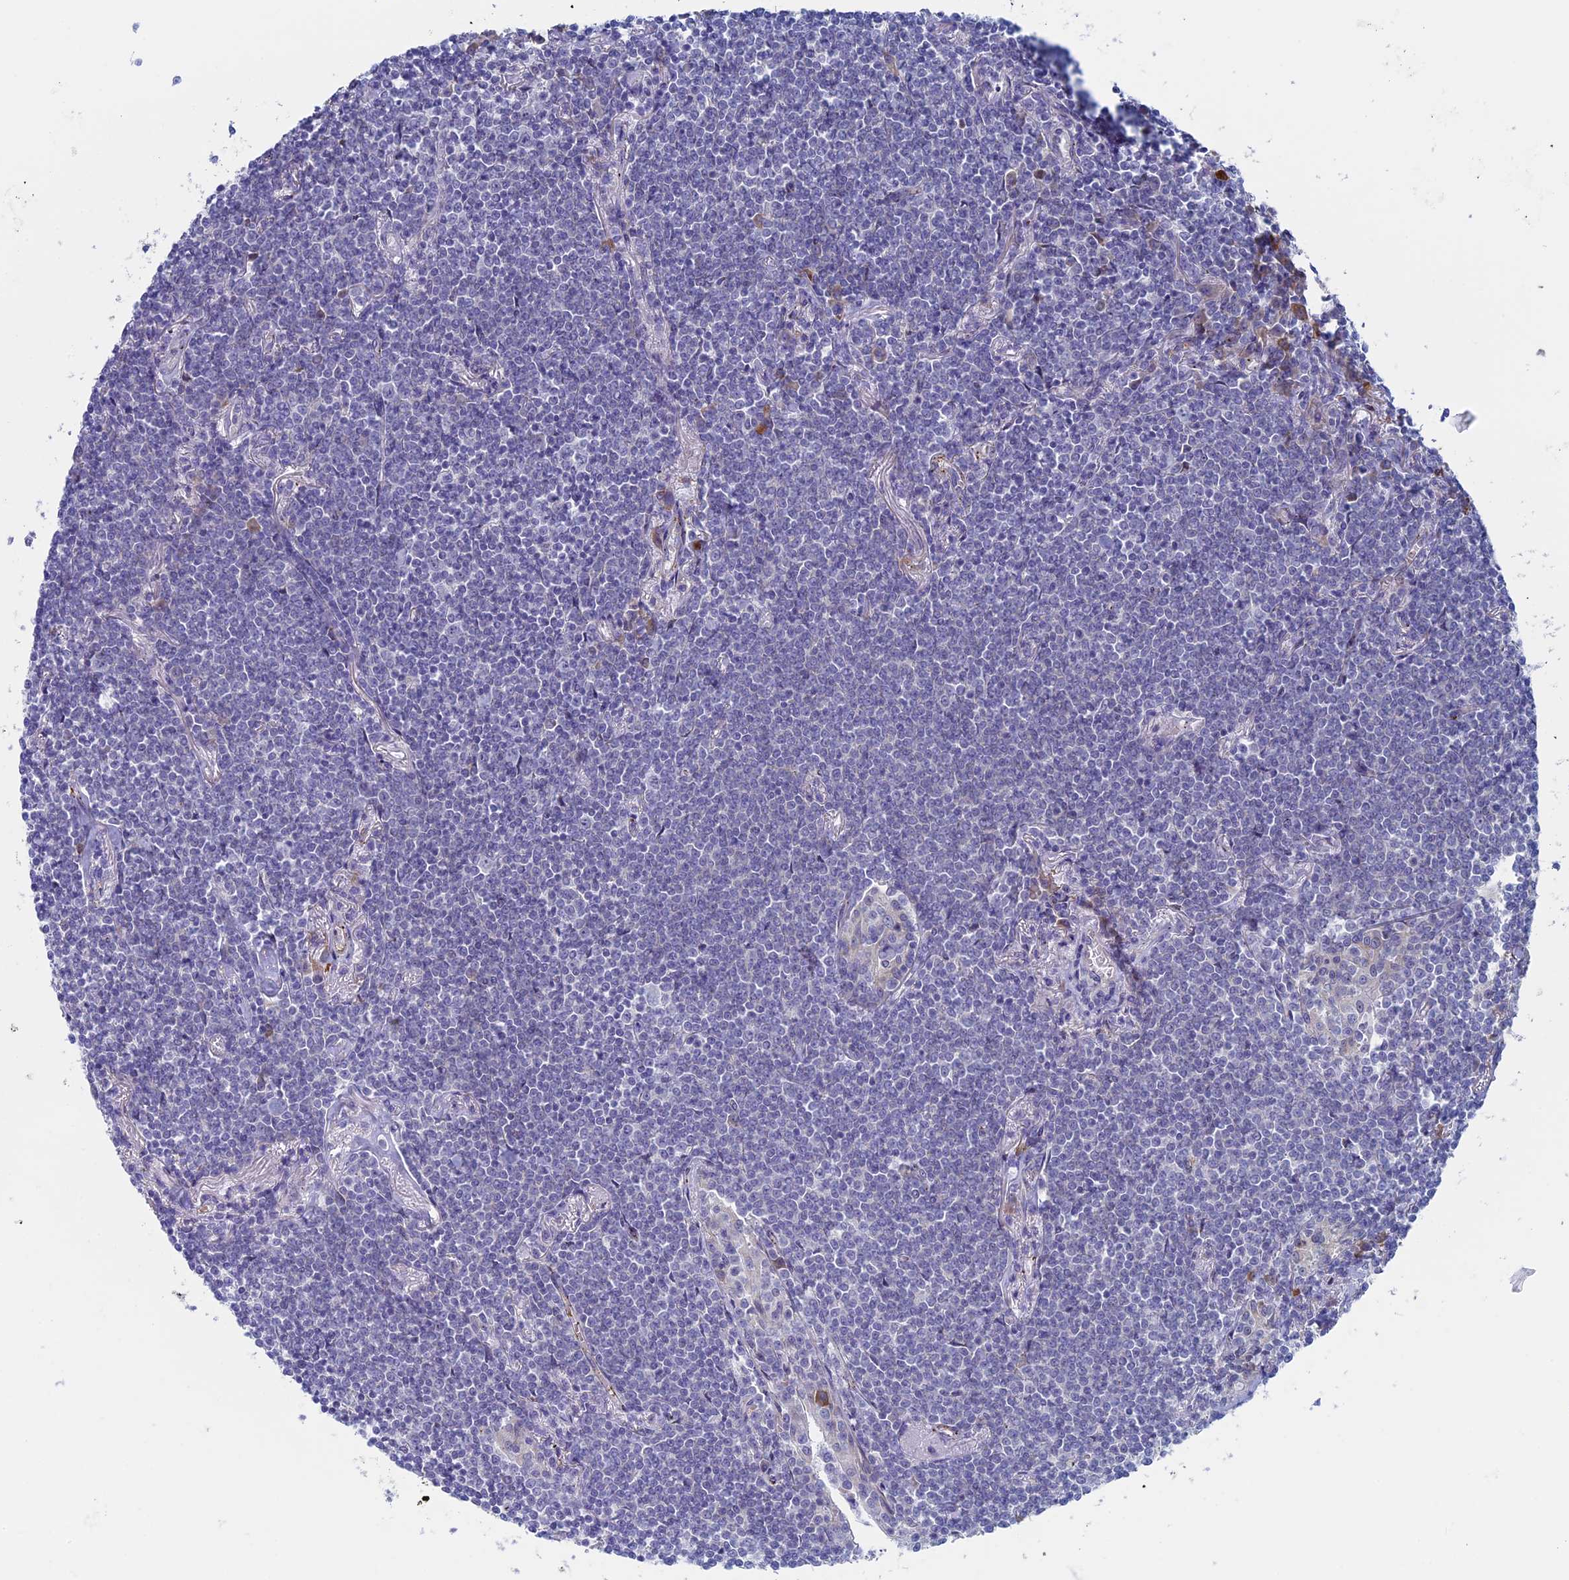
{"staining": {"intensity": "negative", "quantity": "none", "location": "none"}, "tissue": "lymphoma", "cell_type": "Tumor cells", "image_type": "cancer", "snomed": [{"axis": "morphology", "description": "Malignant lymphoma, non-Hodgkin's type, Low grade"}, {"axis": "topography", "description": "Lung"}], "caption": "Low-grade malignant lymphoma, non-Hodgkin's type stained for a protein using IHC demonstrates no staining tumor cells.", "gene": "MAGEB6", "patient": {"sex": "female", "age": 71}}